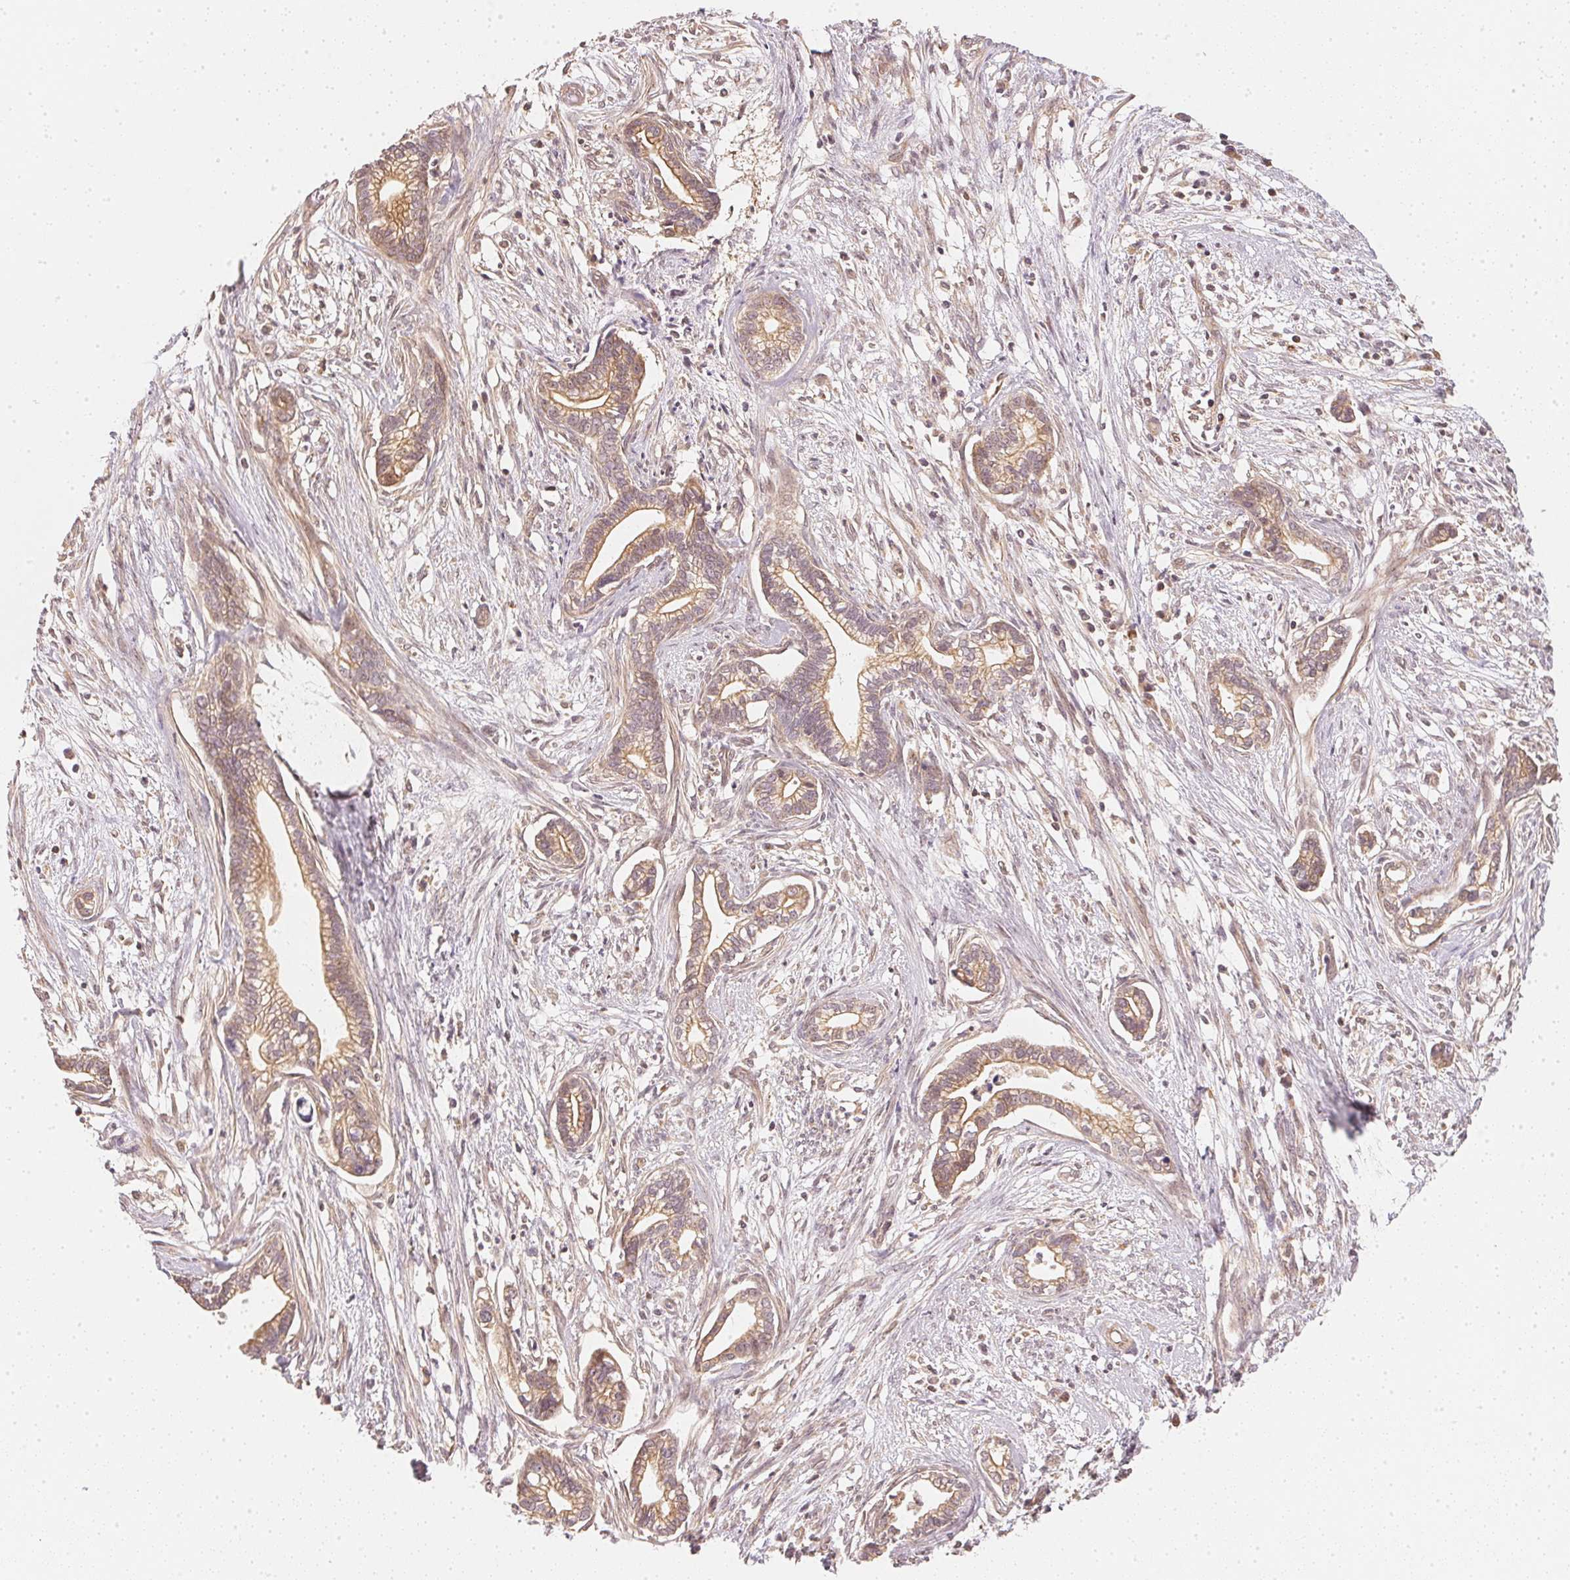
{"staining": {"intensity": "moderate", "quantity": ">75%", "location": "cytoplasmic/membranous"}, "tissue": "cervical cancer", "cell_type": "Tumor cells", "image_type": "cancer", "snomed": [{"axis": "morphology", "description": "Adenocarcinoma, NOS"}, {"axis": "topography", "description": "Cervix"}], "caption": "A brown stain labels moderate cytoplasmic/membranous staining of a protein in cervical cancer (adenocarcinoma) tumor cells.", "gene": "WDR54", "patient": {"sex": "female", "age": 62}}